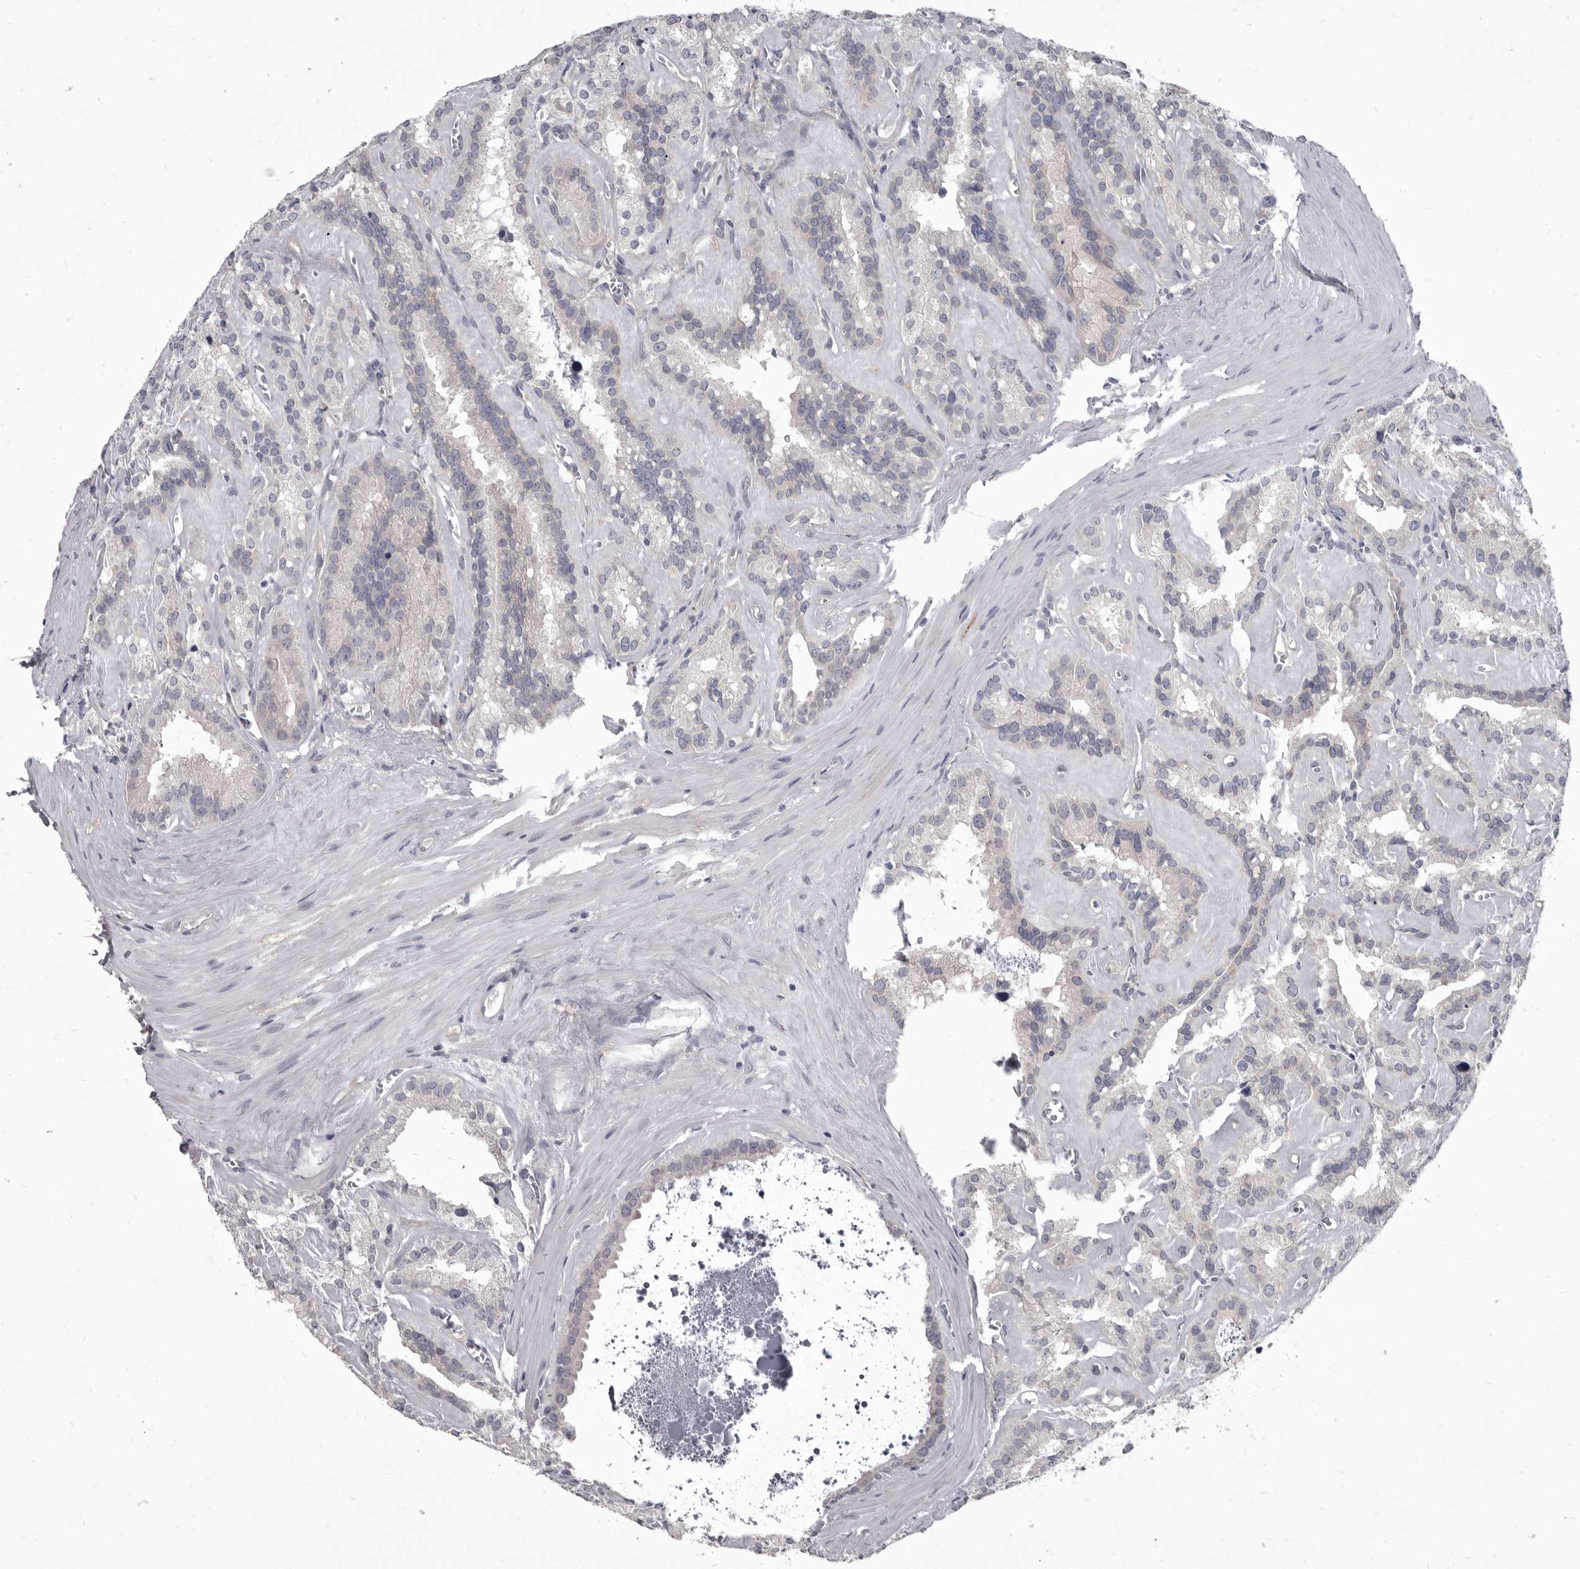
{"staining": {"intensity": "weak", "quantity": "<25%", "location": "cytoplasmic/membranous"}, "tissue": "seminal vesicle", "cell_type": "Glandular cells", "image_type": "normal", "snomed": [{"axis": "morphology", "description": "Normal tissue, NOS"}, {"axis": "topography", "description": "Prostate"}, {"axis": "topography", "description": "Seminal veicle"}], "caption": "This micrograph is of benign seminal vesicle stained with IHC to label a protein in brown with the nuclei are counter-stained blue. There is no positivity in glandular cells. (Brightfield microscopy of DAB IHC at high magnification).", "gene": "GSK3B", "patient": {"sex": "male", "age": 59}}